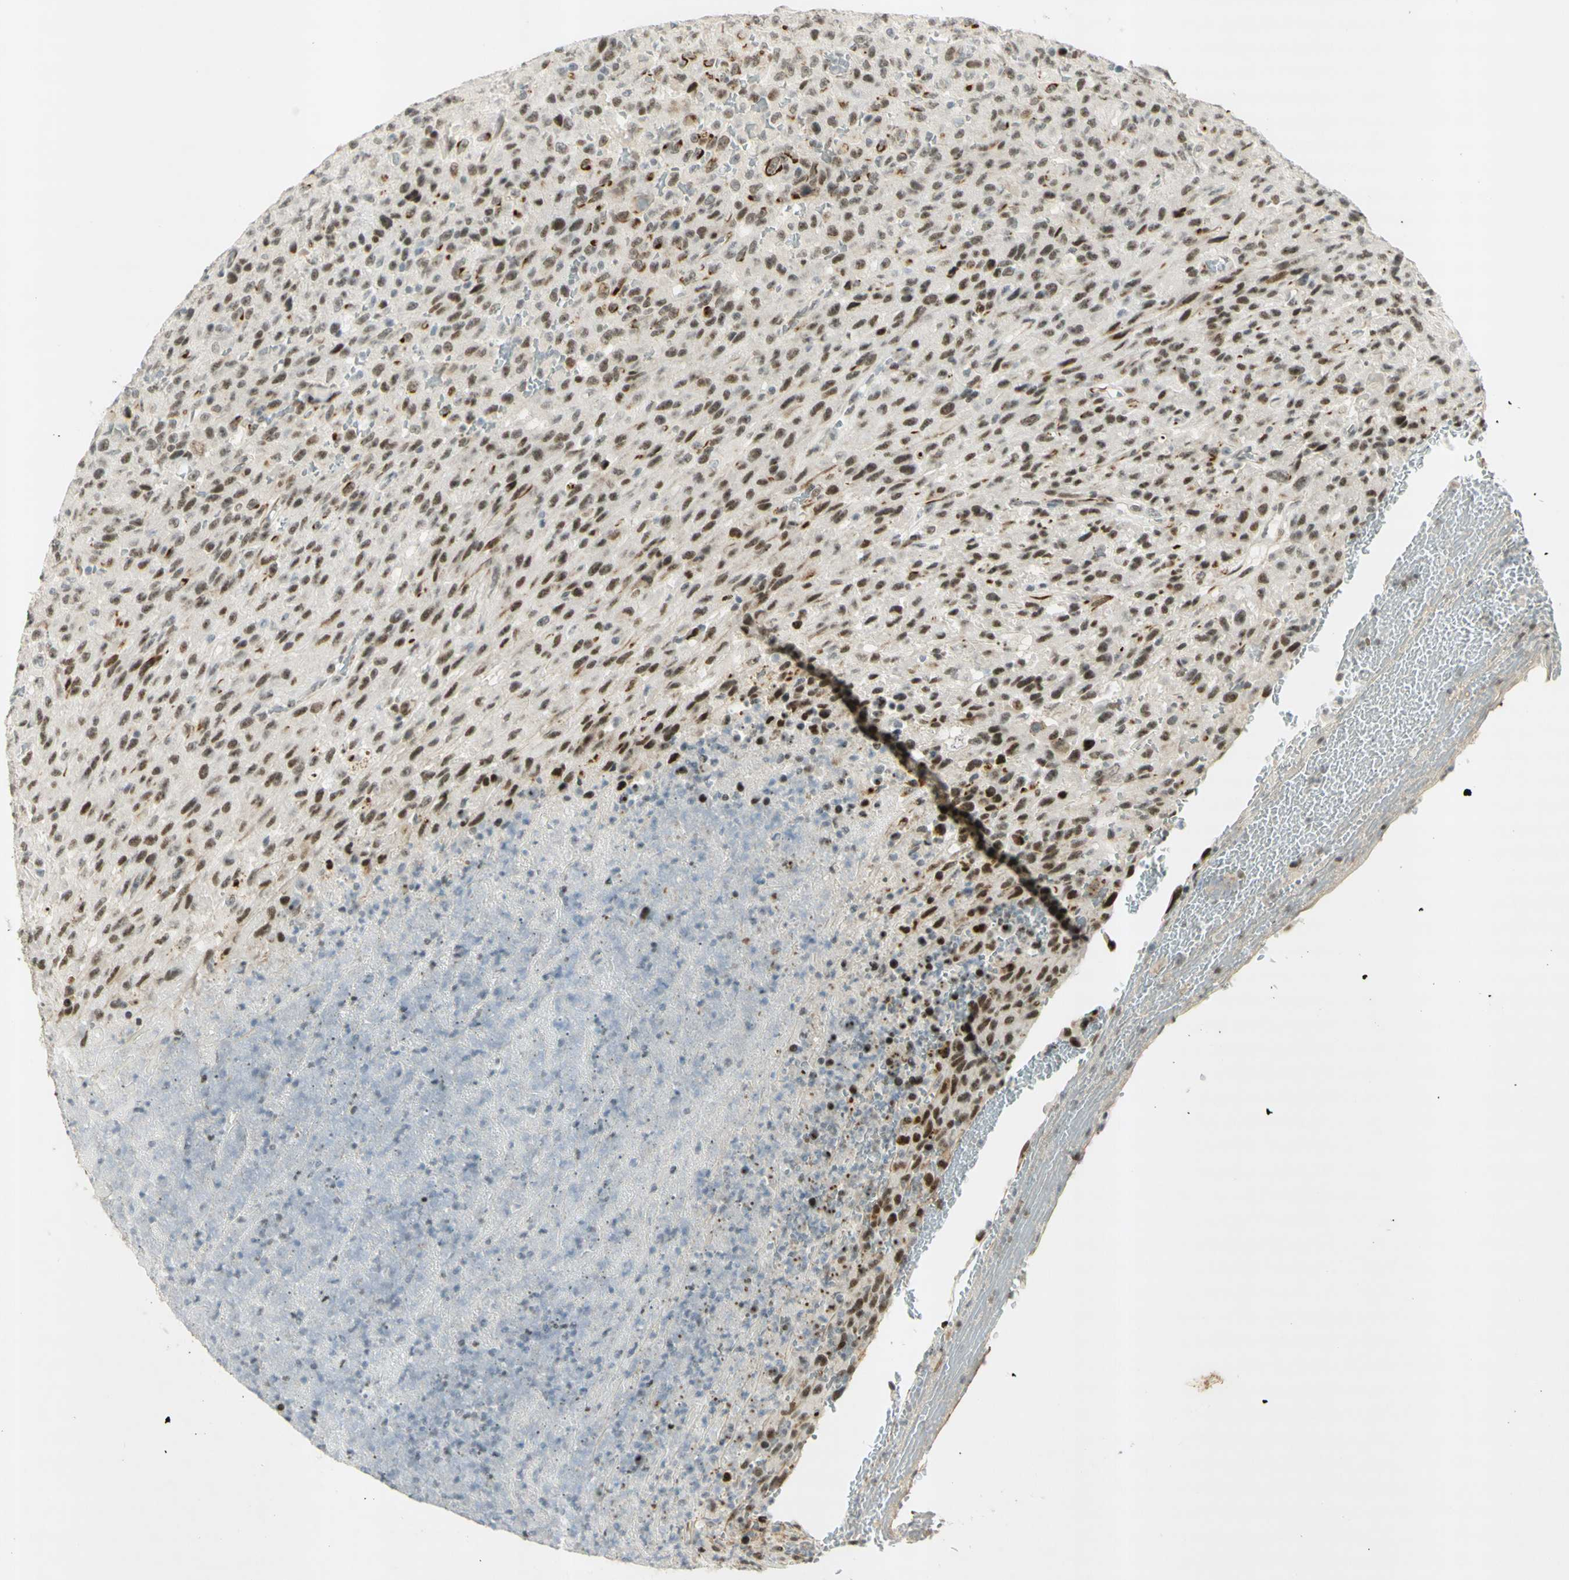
{"staining": {"intensity": "moderate", "quantity": ">75%", "location": "nuclear"}, "tissue": "urothelial cancer", "cell_type": "Tumor cells", "image_type": "cancer", "snomed": [{"axis": "morphology", "description": "Urothelial carcinoma, High grade"}, {"axis": "topography", "description": "Urinary bladder"}], "caption": "Immunohistochemical staining of high-grade urothelial carcinoma exhibits moderate nuclear protein expression in about >75% of tumor cells.", "gene": "IRF1", "patient": {"sex": "male", "age": 66}}